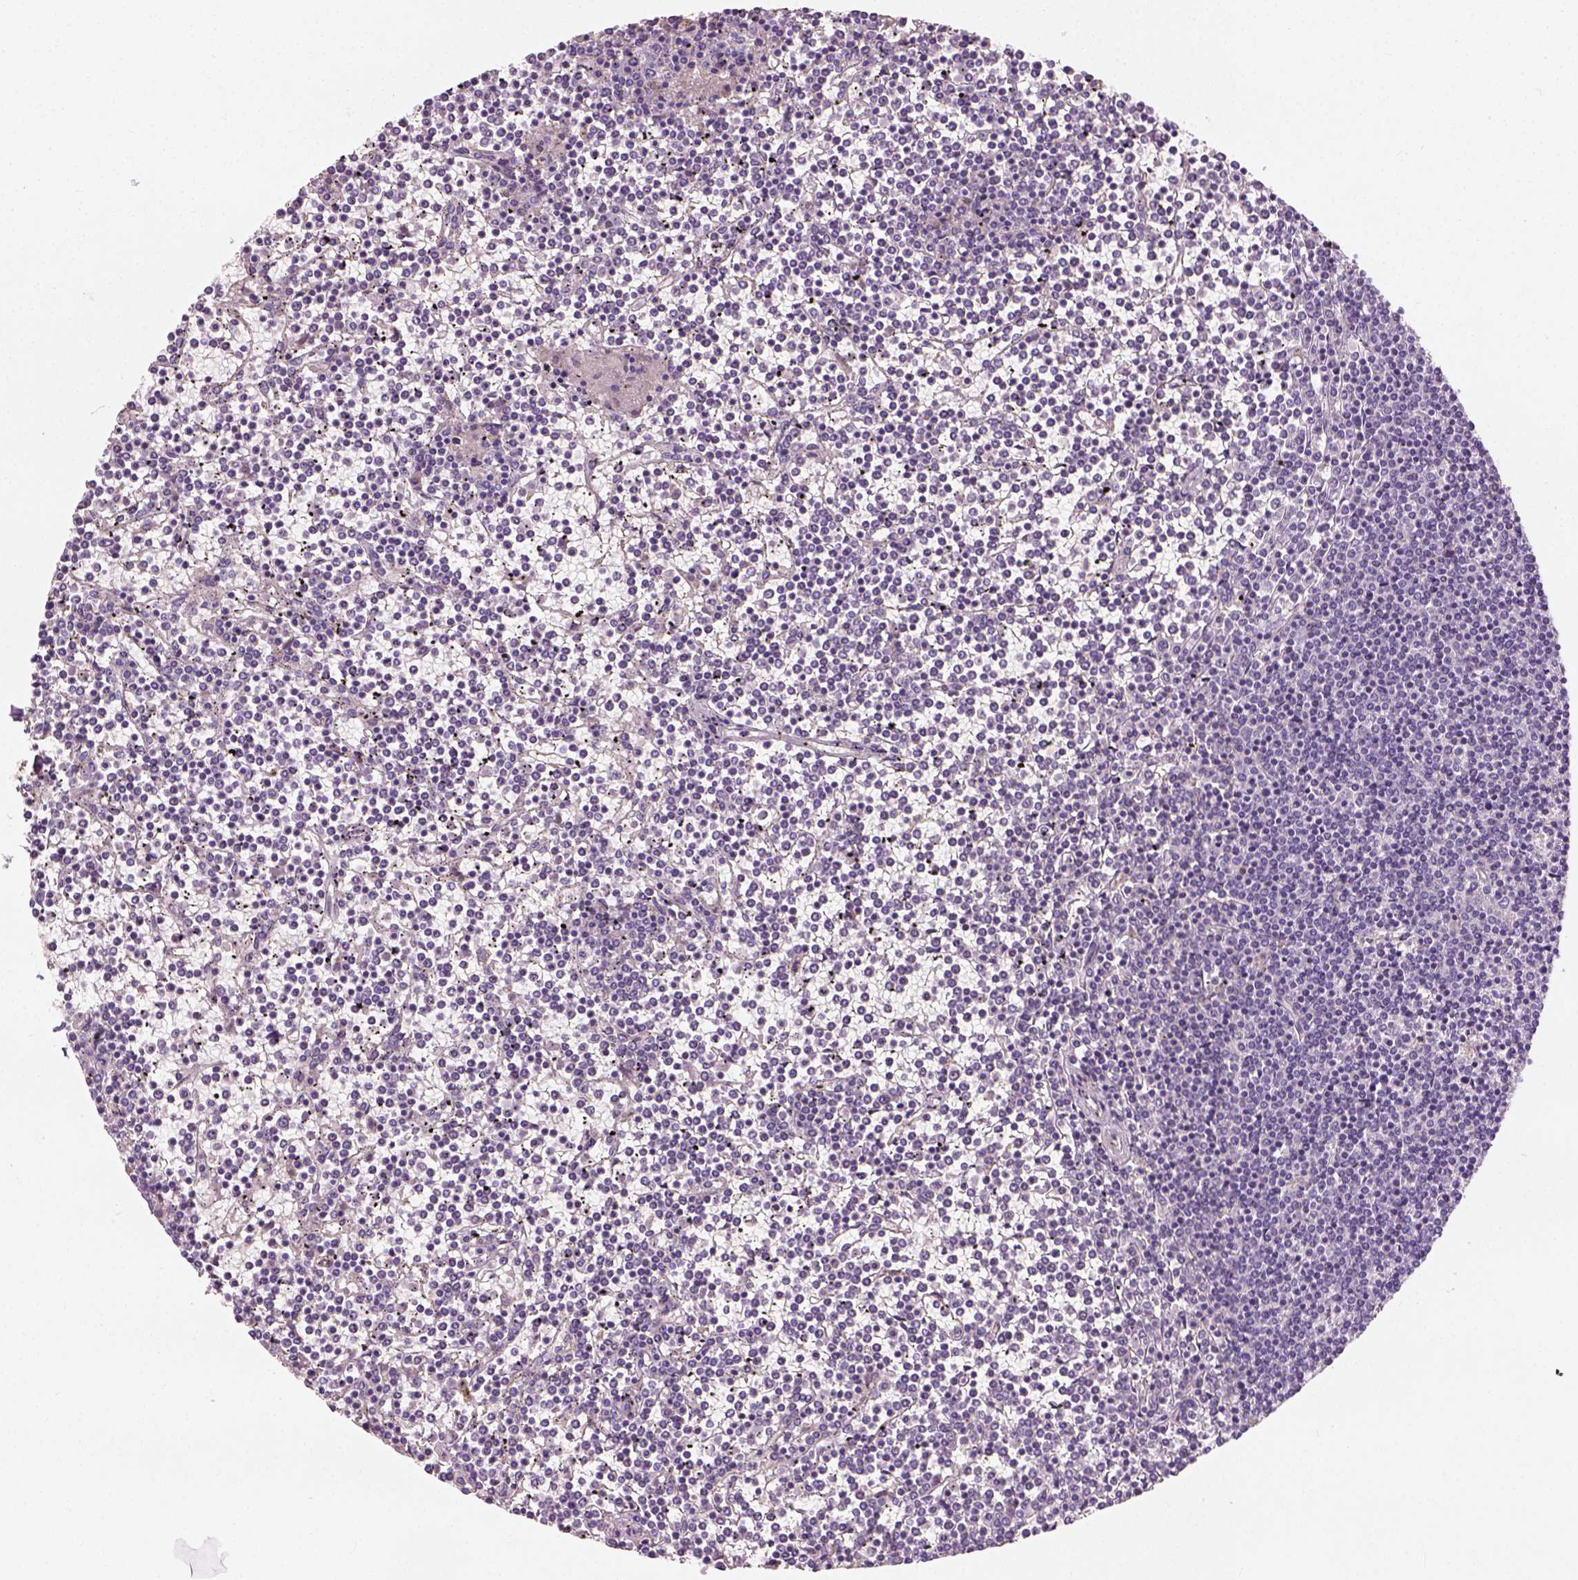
{"staining": {"intensity": "negative", "quantity": "none", "location": "none"}, "tissue": "lymphoma", "cell_type": "Tumor cells", "image_type": "cancer", "snomed": [{"axis": "morphology", "description": "Malignant lymphoma, non-Hodgkin's type, Low grade"}, {"axis": "topography", "description": "Spleen"}], "caption": "Photomicrograph shows no protein positivity in tumor cells of malignant lymphoma, non-Hodgkin's type (low-grade) tissue.", "gene": "DHCR24", "patient": {"sex": "female", "age": 19}}